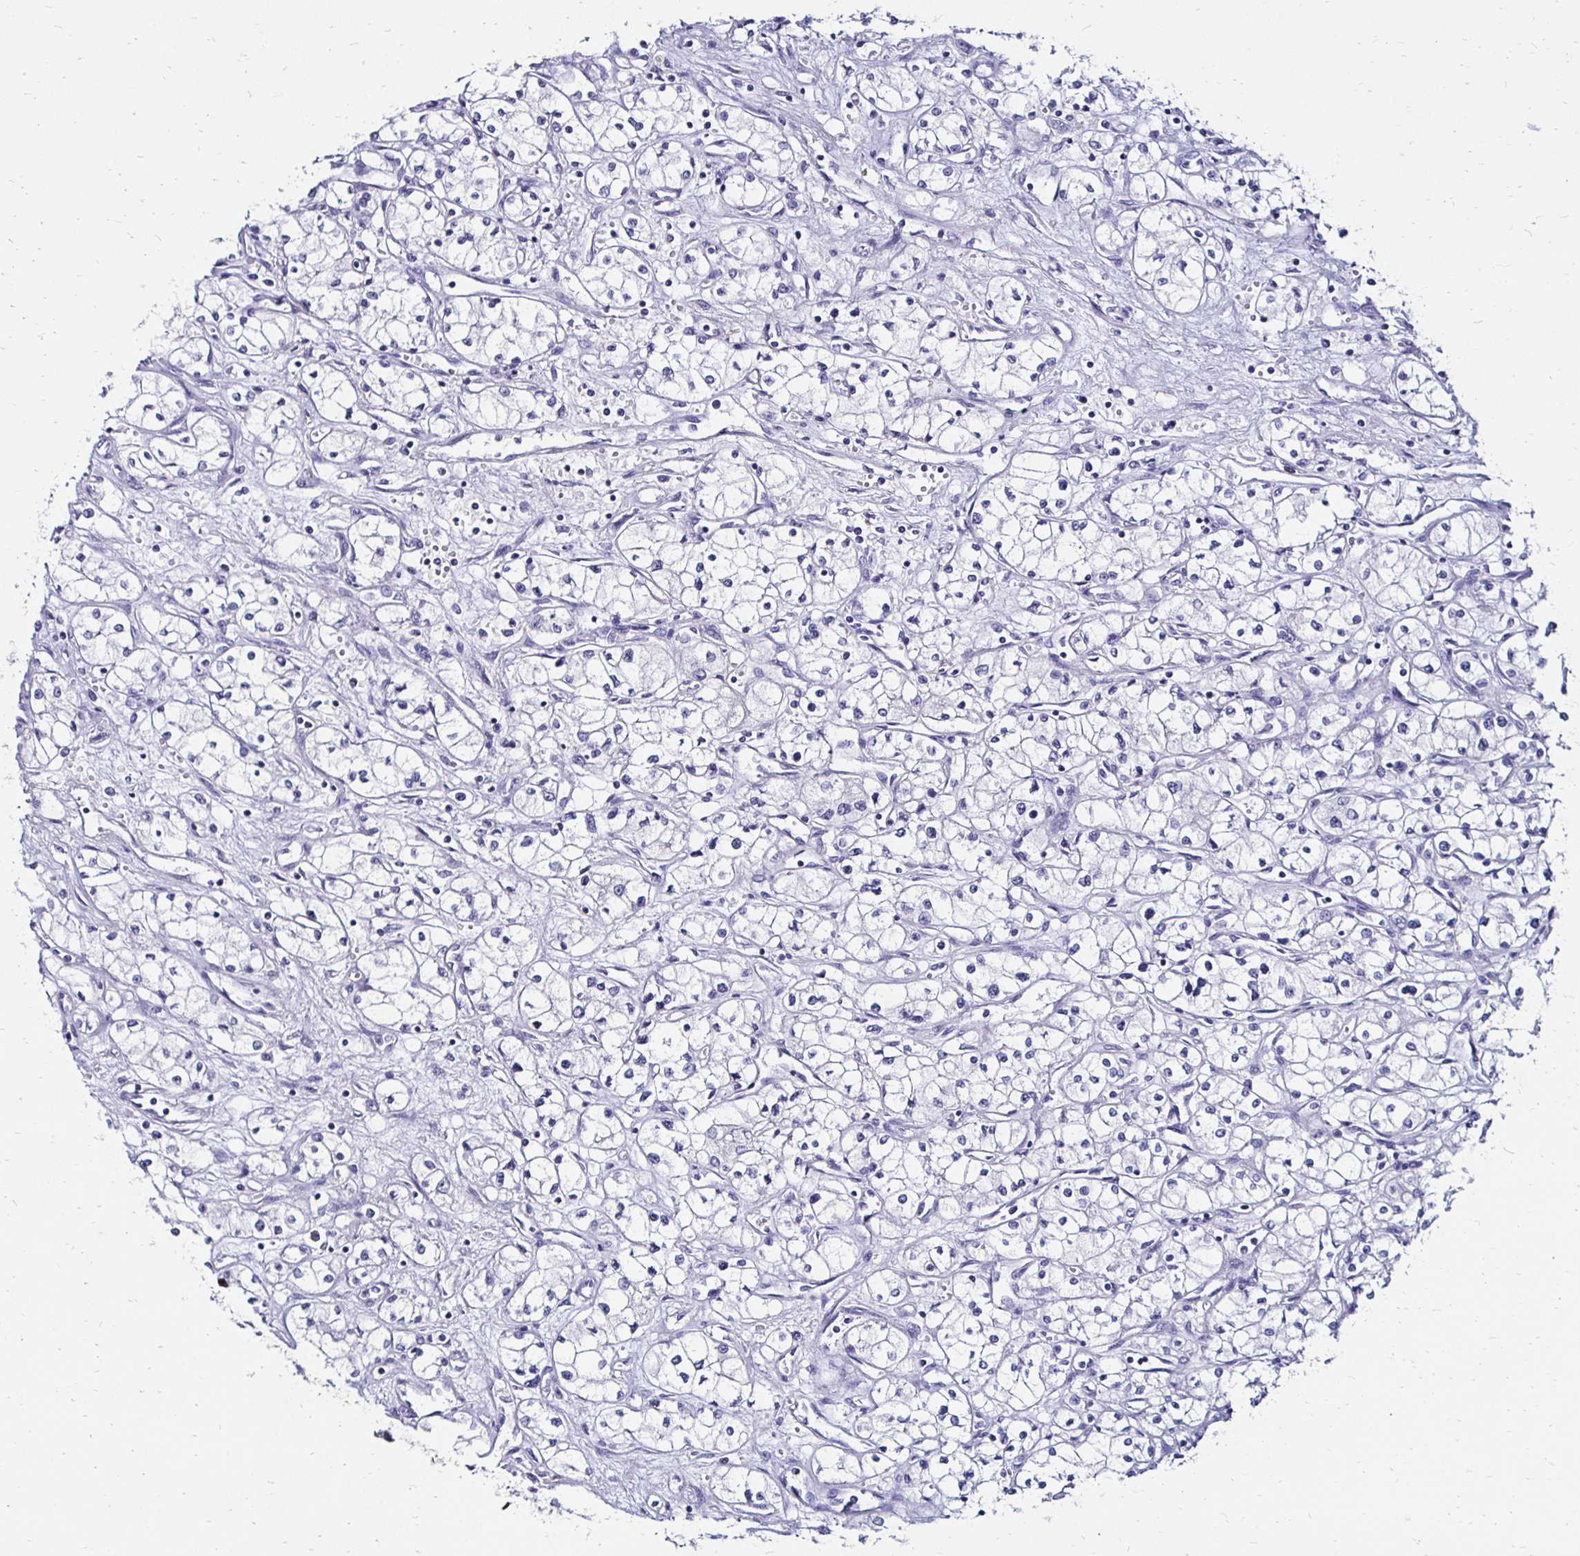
{"staining": {"intensity": "negative", "quantity": "none", "location": "none"}, "tissue": "renal cancer", "cell_type": "Tumor cells", "image_type": "cancer", "snomed": [{"axis": "morphology", "description": "Normal tissue, NOS"}, {"axis": "morphology", "description": "Adenocarcinoma, NOS"}, {"axis": "topography", "description": "Kidney"}], "caption": "A histopathology image of human renal cancer (adenocarcinoma) is negative for staining in tumor cells.", "gene": "KCNT1", "patient": {"sex": "male", "age": 59}}